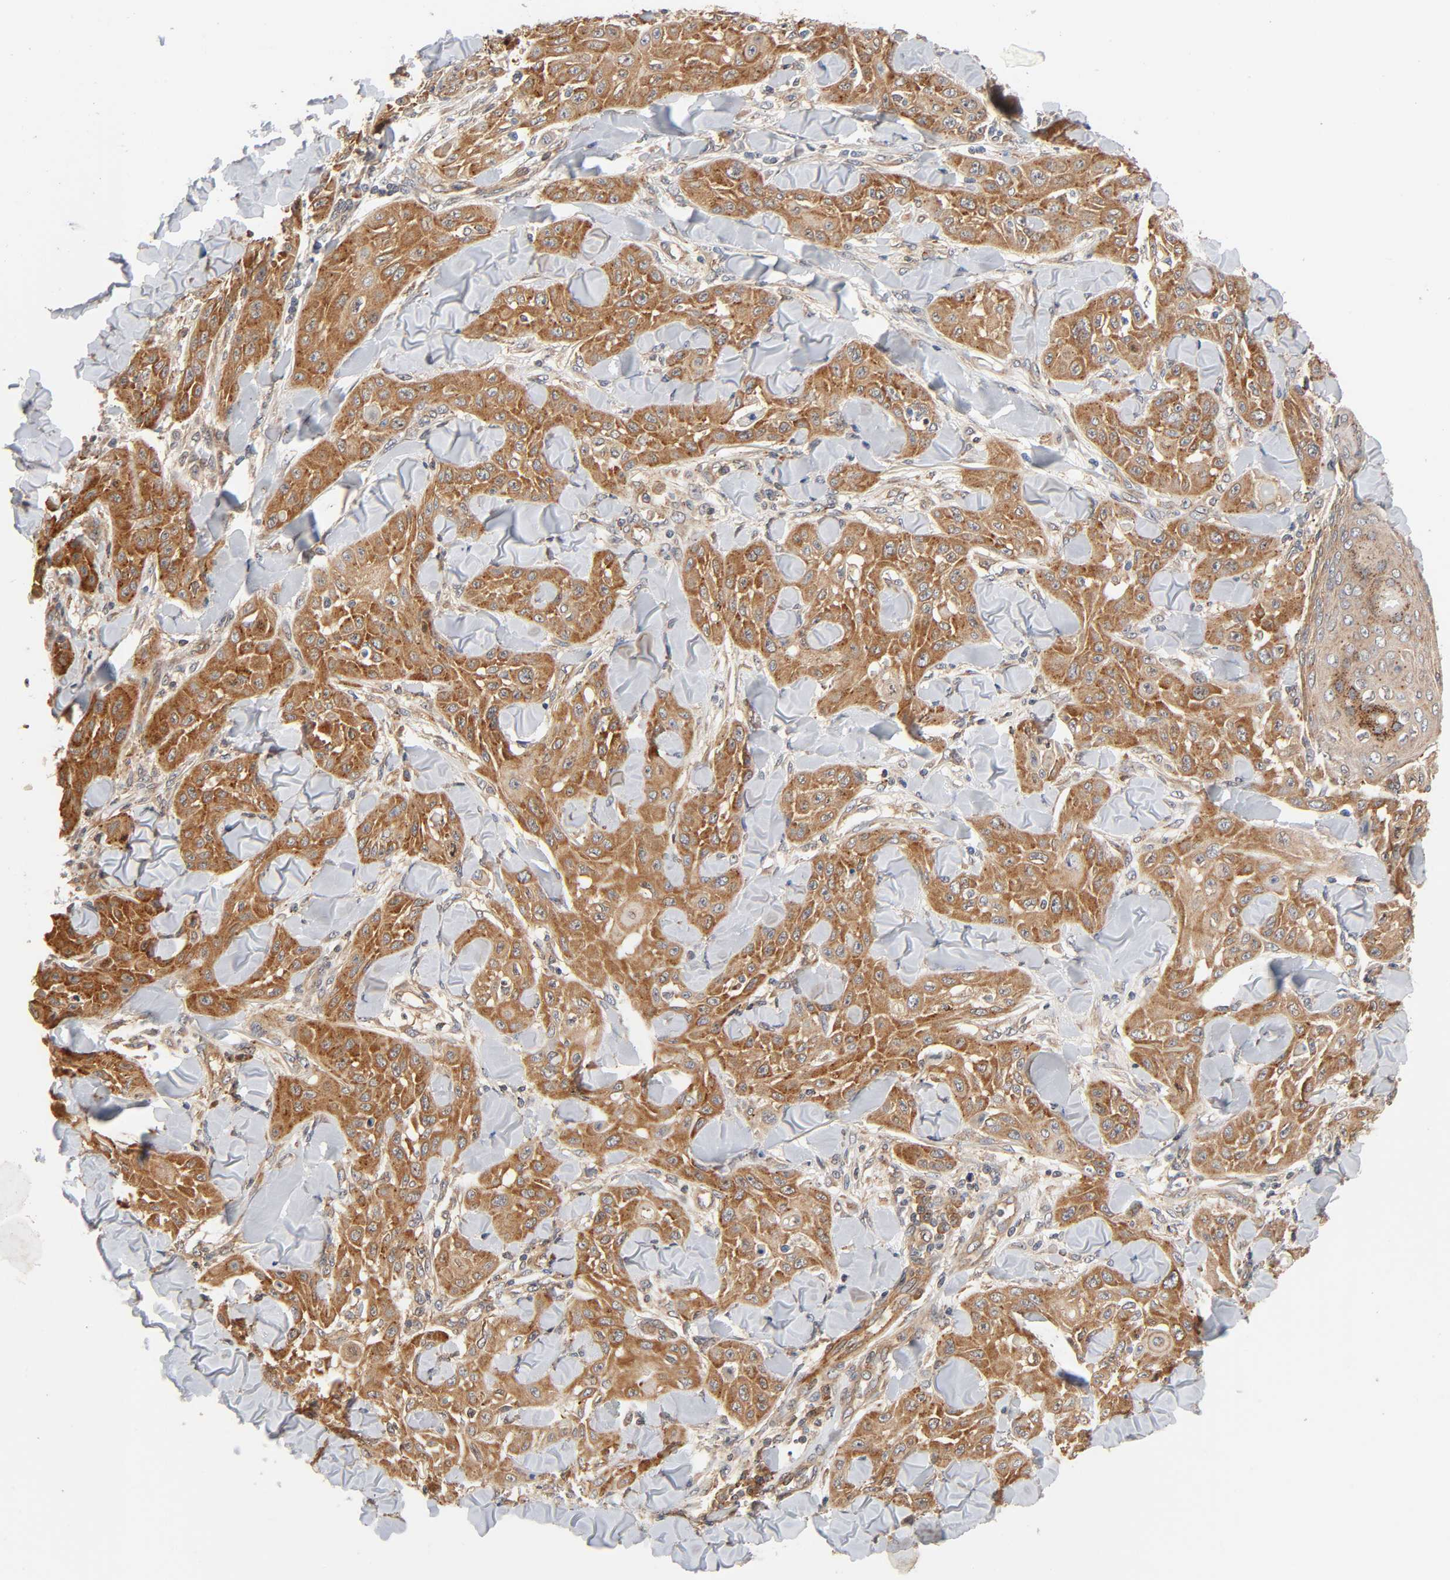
{"staining": {"intensity": "moderate", "quantity": ">75%", "location": "cytoplasmic/membranous"}, "tissue": "skin cancer", "cell_type": "Tumor cells", "image_type": "cancer", "snomed": [{"axis": "morphology", "description": "Squamous cell carcinoma, NOS"}, {"axis": "topography", "description": "Skin"}], "caption": "The image displays a brown stain indicating the presence of a protein in the cytoplasmic/membranous of tumor cells in skin squamous cell carcinoma.", "gene": "NEMF", "patient": {"sex": "male", "age": 24}}